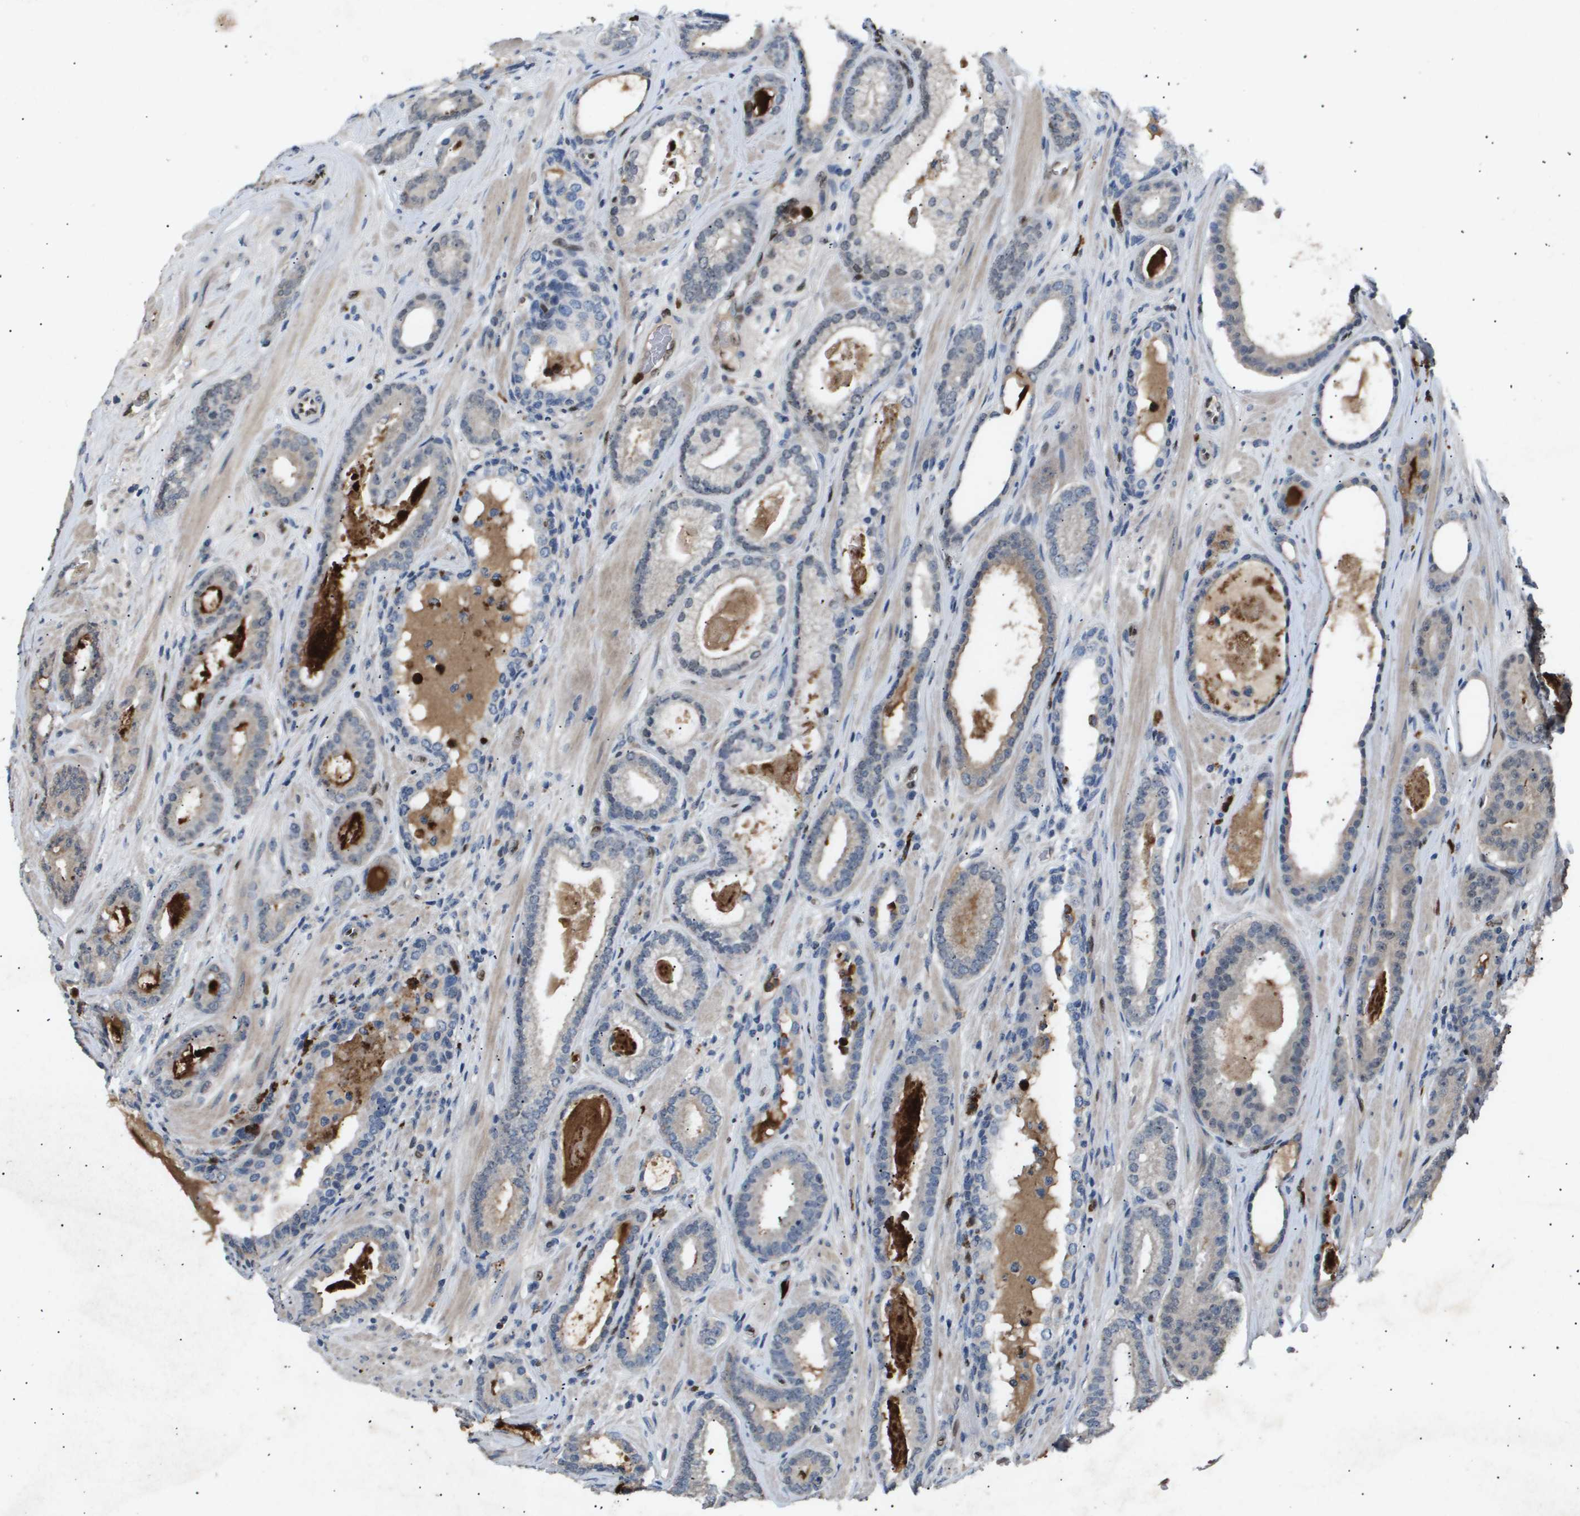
{"staining": {"intensity": "weak", "quantity": "<25%", "location": "cytoplasmic/membranous"}, "tissue": "prostate cancer", "cell_type": "Tumor cells", "image_type": "cancer", "snomed": [{"axis": "morphology", "description": "Adenocarcinoma, High grade"}, {"axis": "topography", "description": "Prostate"}], "caption": "Immunohistochemistry (IHC) image of human prostate cancer stained for a protein (brown), which shows no staining in tumor cells.", "gene": "ERG", "patient": {"sex": "male", "age": 60}}